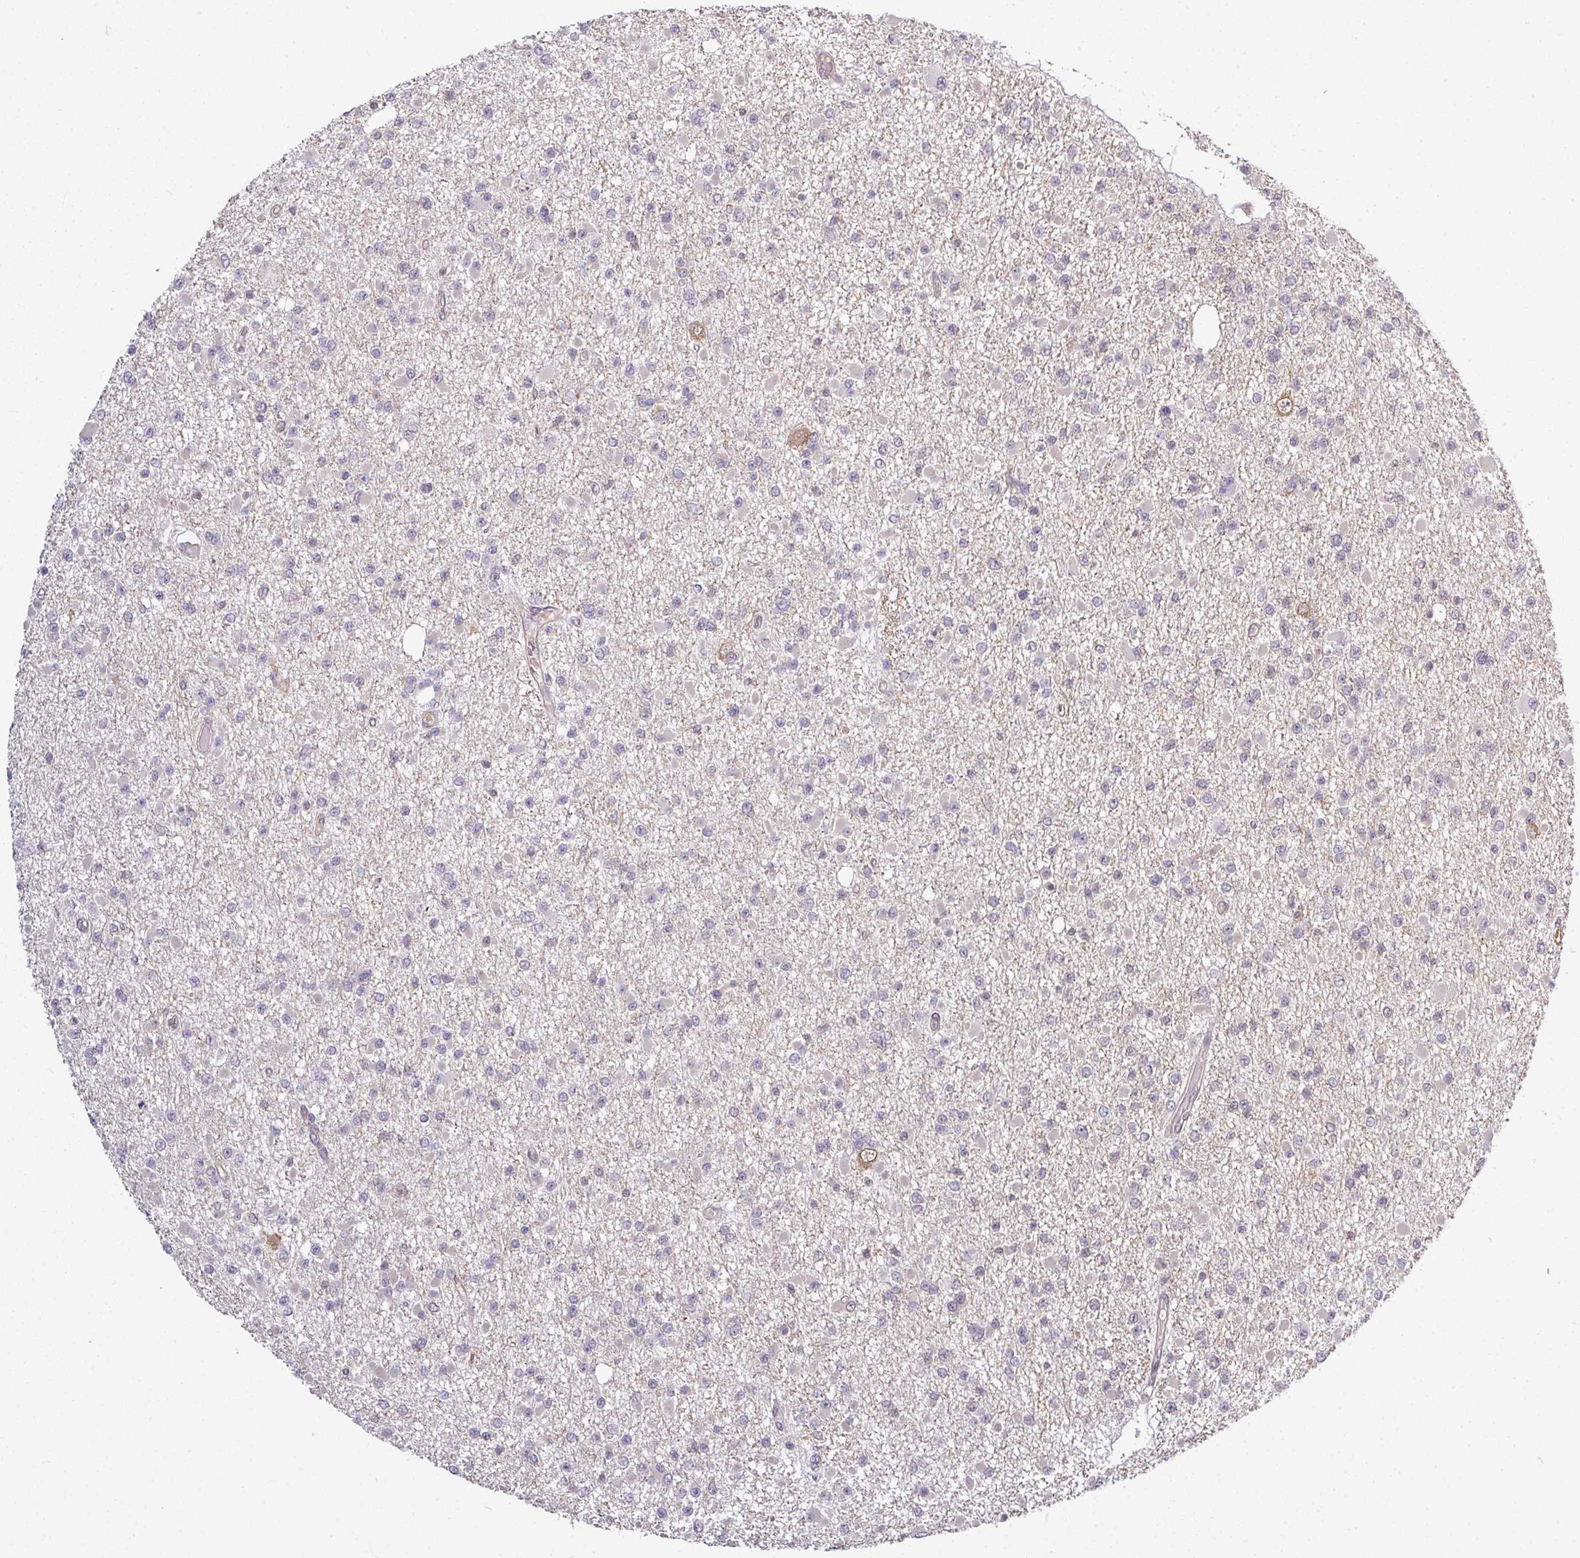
{"staining": {"intensity": "negative", "quantity": "none", "location": "none"}, "tissue": "glioma", "cell_type": "Tumor cells", "image_type": "cancer", "snomed": [{"axis": "morphology", "description": "Glioma, malignant, Low grade"}, {"axis": "topography", "description": "Brain"}], "caption": "Tumor cells show no significant staining in malignant glioma (low-grade).", "gene": "TUSC3", "patient": {"sex": "female", "age": 22}}